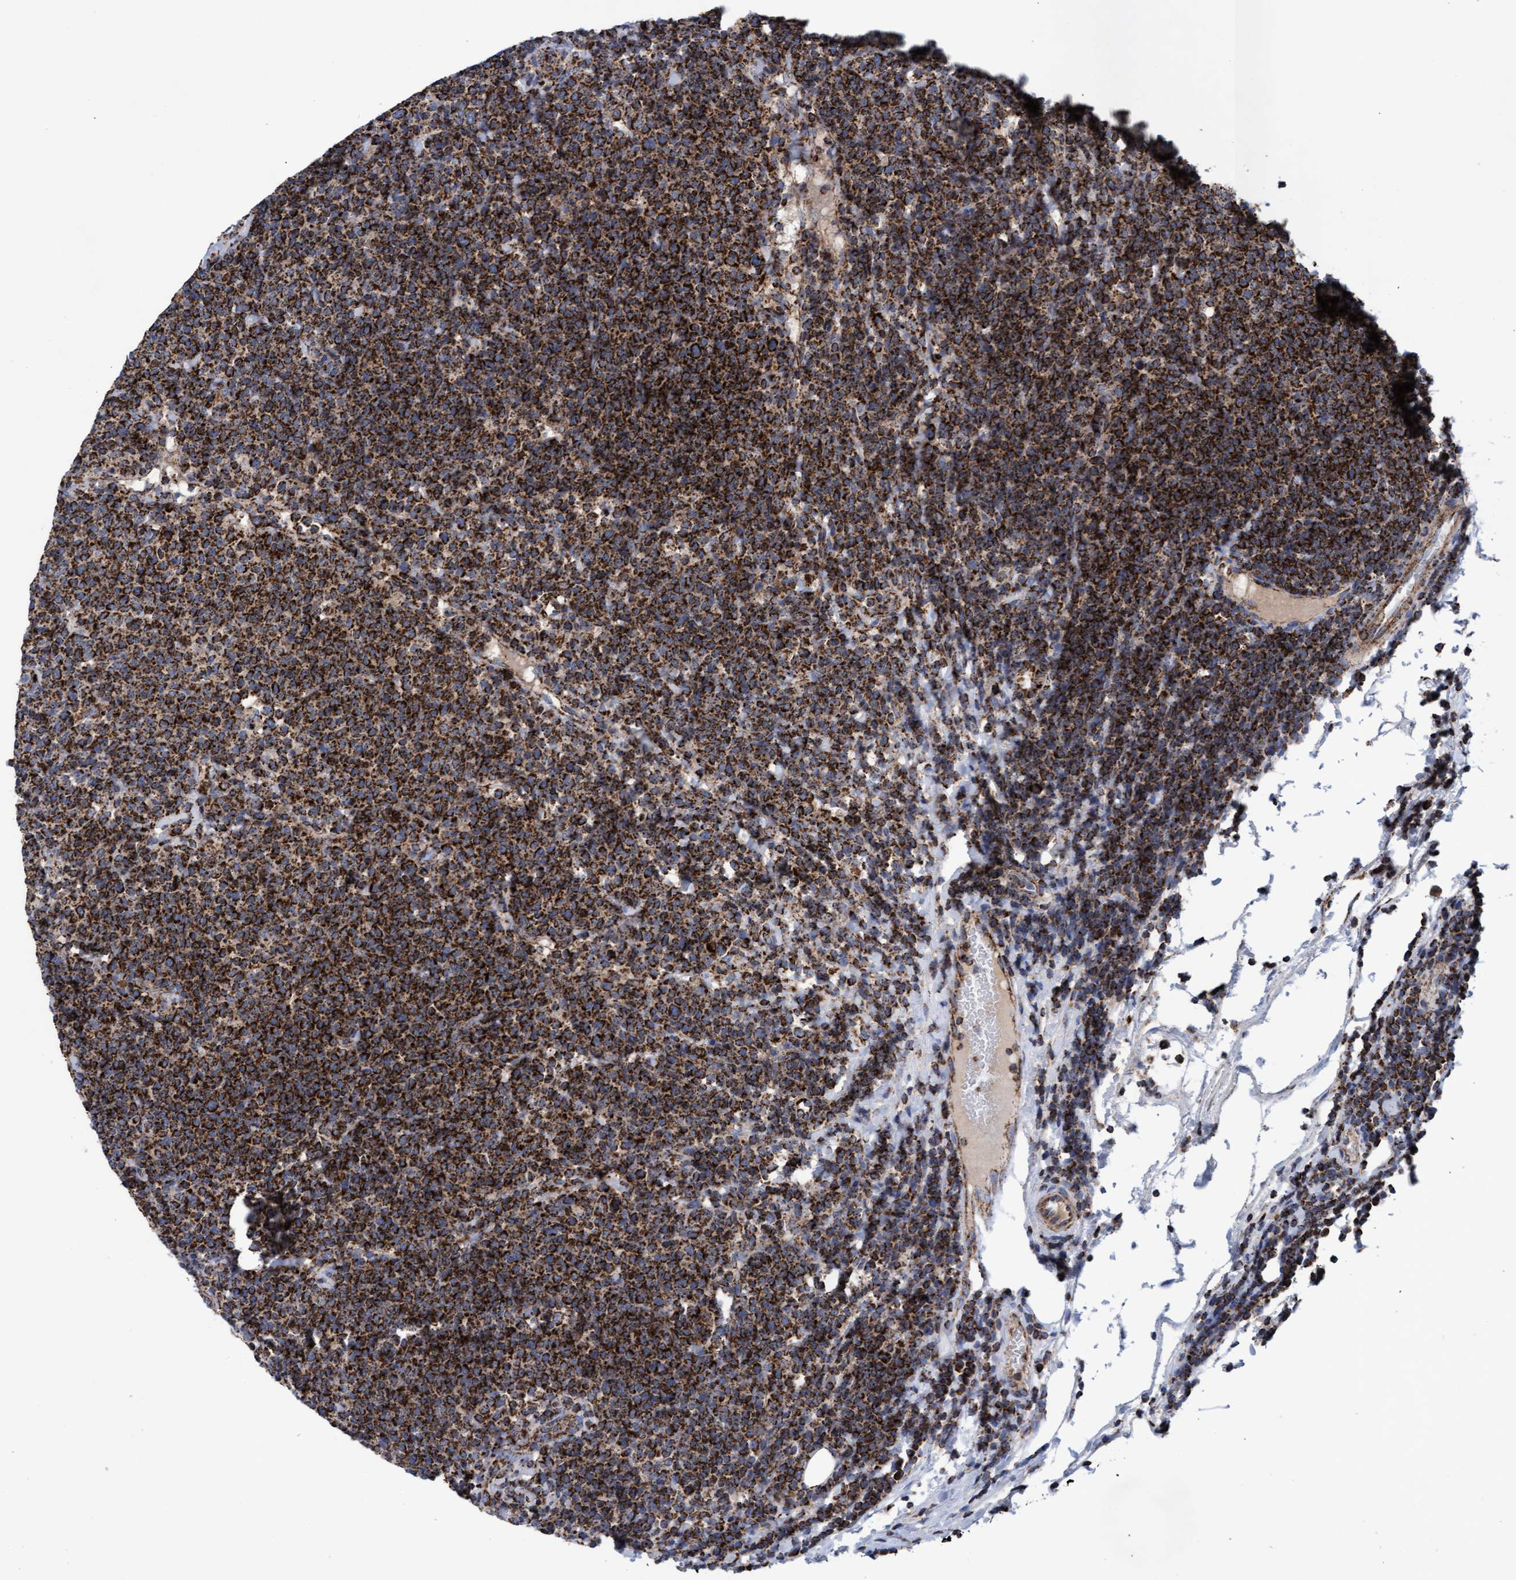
{"staining": {"intensity": "strong", "quantity": ">75%", "location": "cytoplasmic/membranous"}, "tissue": "lymphoma", "cell_type": "Tumor cells", "image_type": "cancer", "snomed": [{"axis": "morphology", "description": "Malignant lymphoma, non-Hodgkin's type, High grade"}, {"axis": "topography", "description": "Lymph node"}], "caption": "Malignant lymphoma, non-Hodgkin's type (high-grade) tissue exhibits strong cytoplasmic/membranous positivity in about >75% of tumor cells", "gene": "MRPL38", "patient": {"sex": "male", "age": 61}}